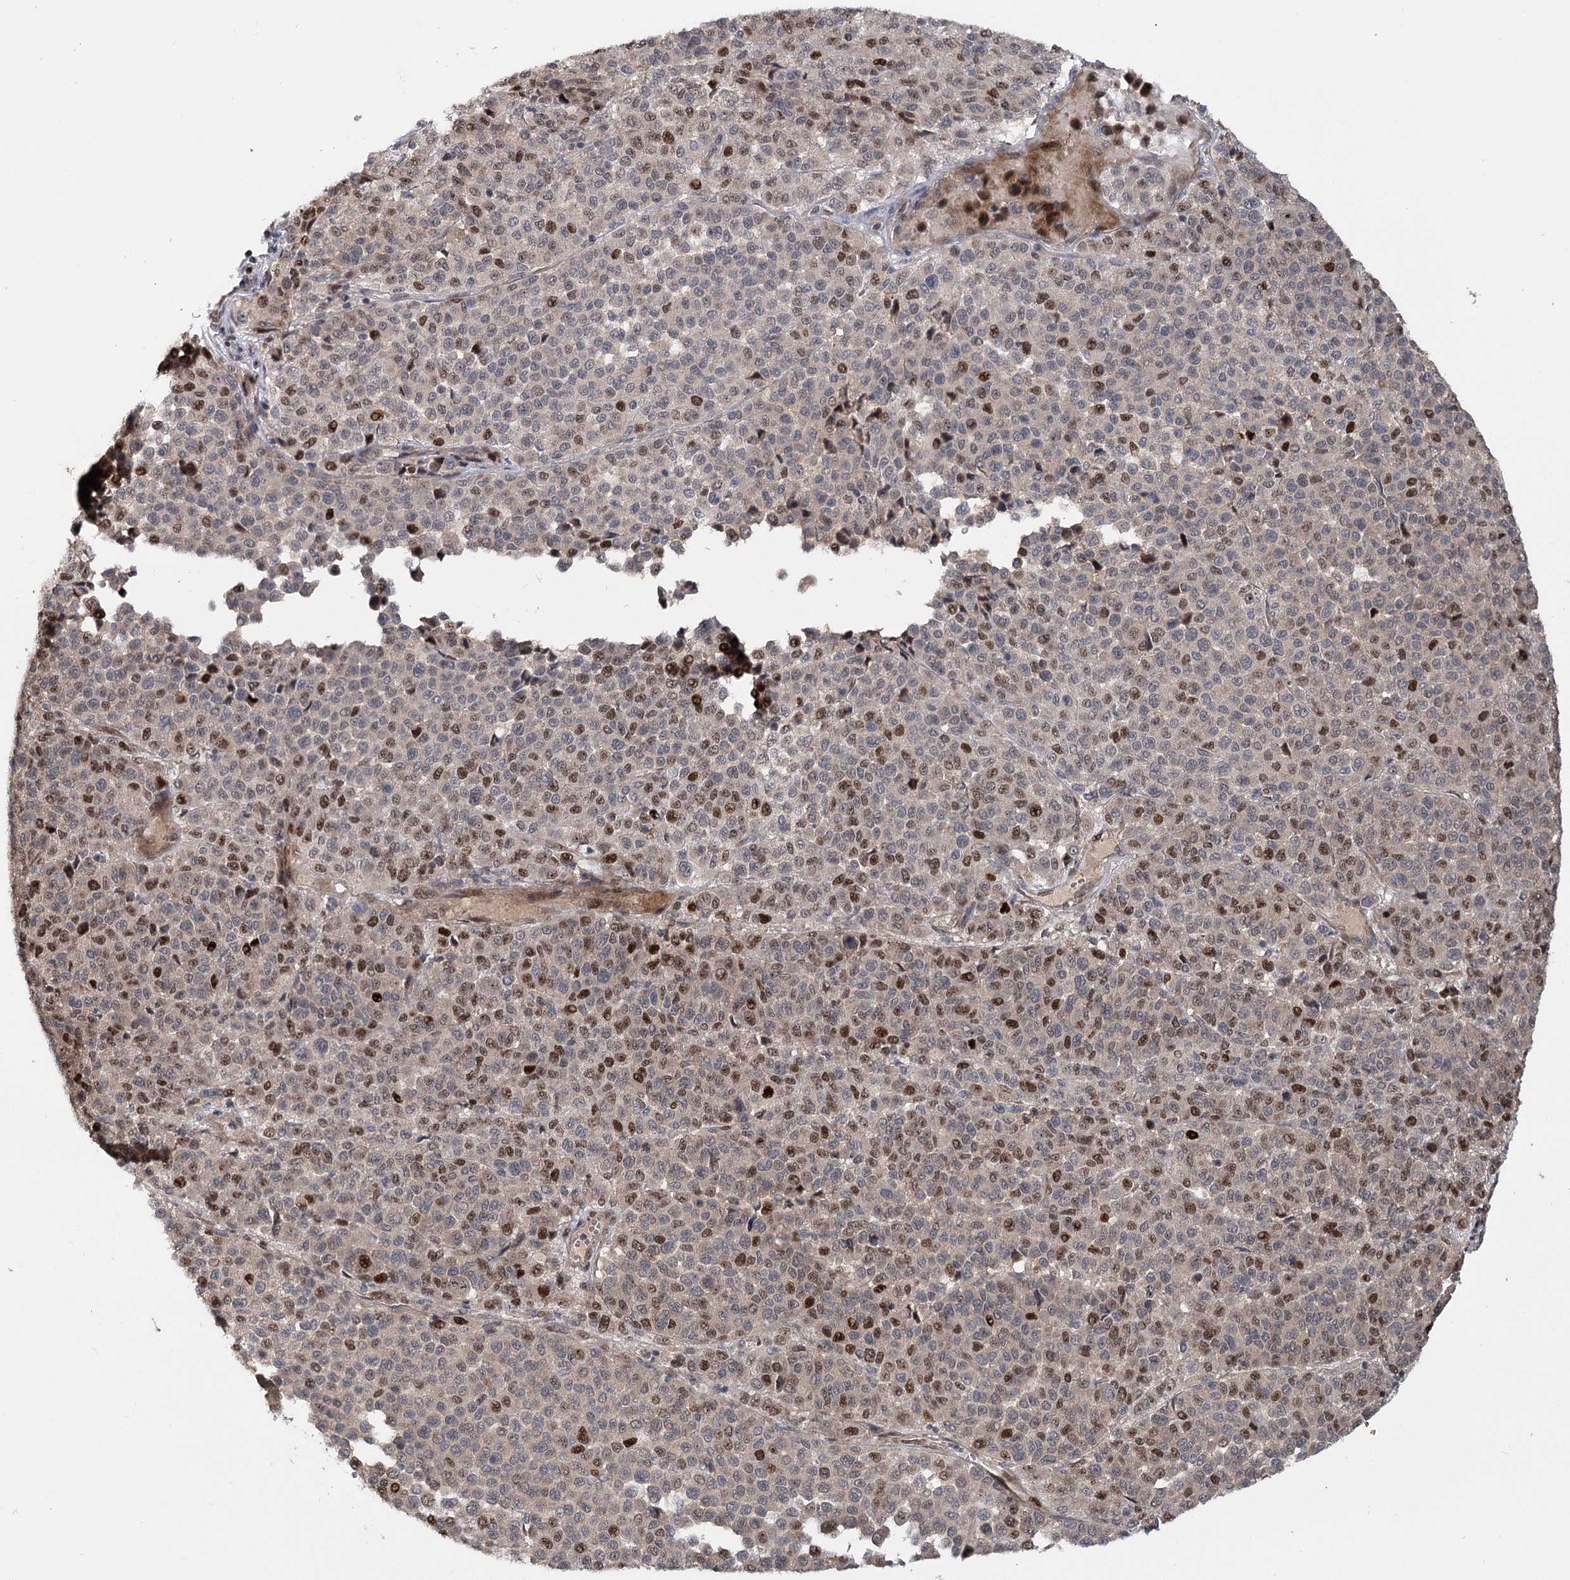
{"staining": {"intensity": "moderate", "quantity": "25%-75%", "location": "nuclear"}, "tissue": "melanoma", "cell_type": "Tumor cells", "image_type": "cancer", "snomed": [{"axis": "morphology", "description": "Malignant melanoma, Metastatic site"}, {"axis": "topography", "description": "Pancreas"}], "caption": "Moderate nuclear expression is present in about 25%-75% of tumor cells in melanoma.", "gene": "PIK3C2A", "patient": {"sex": "female", "age": 30}}